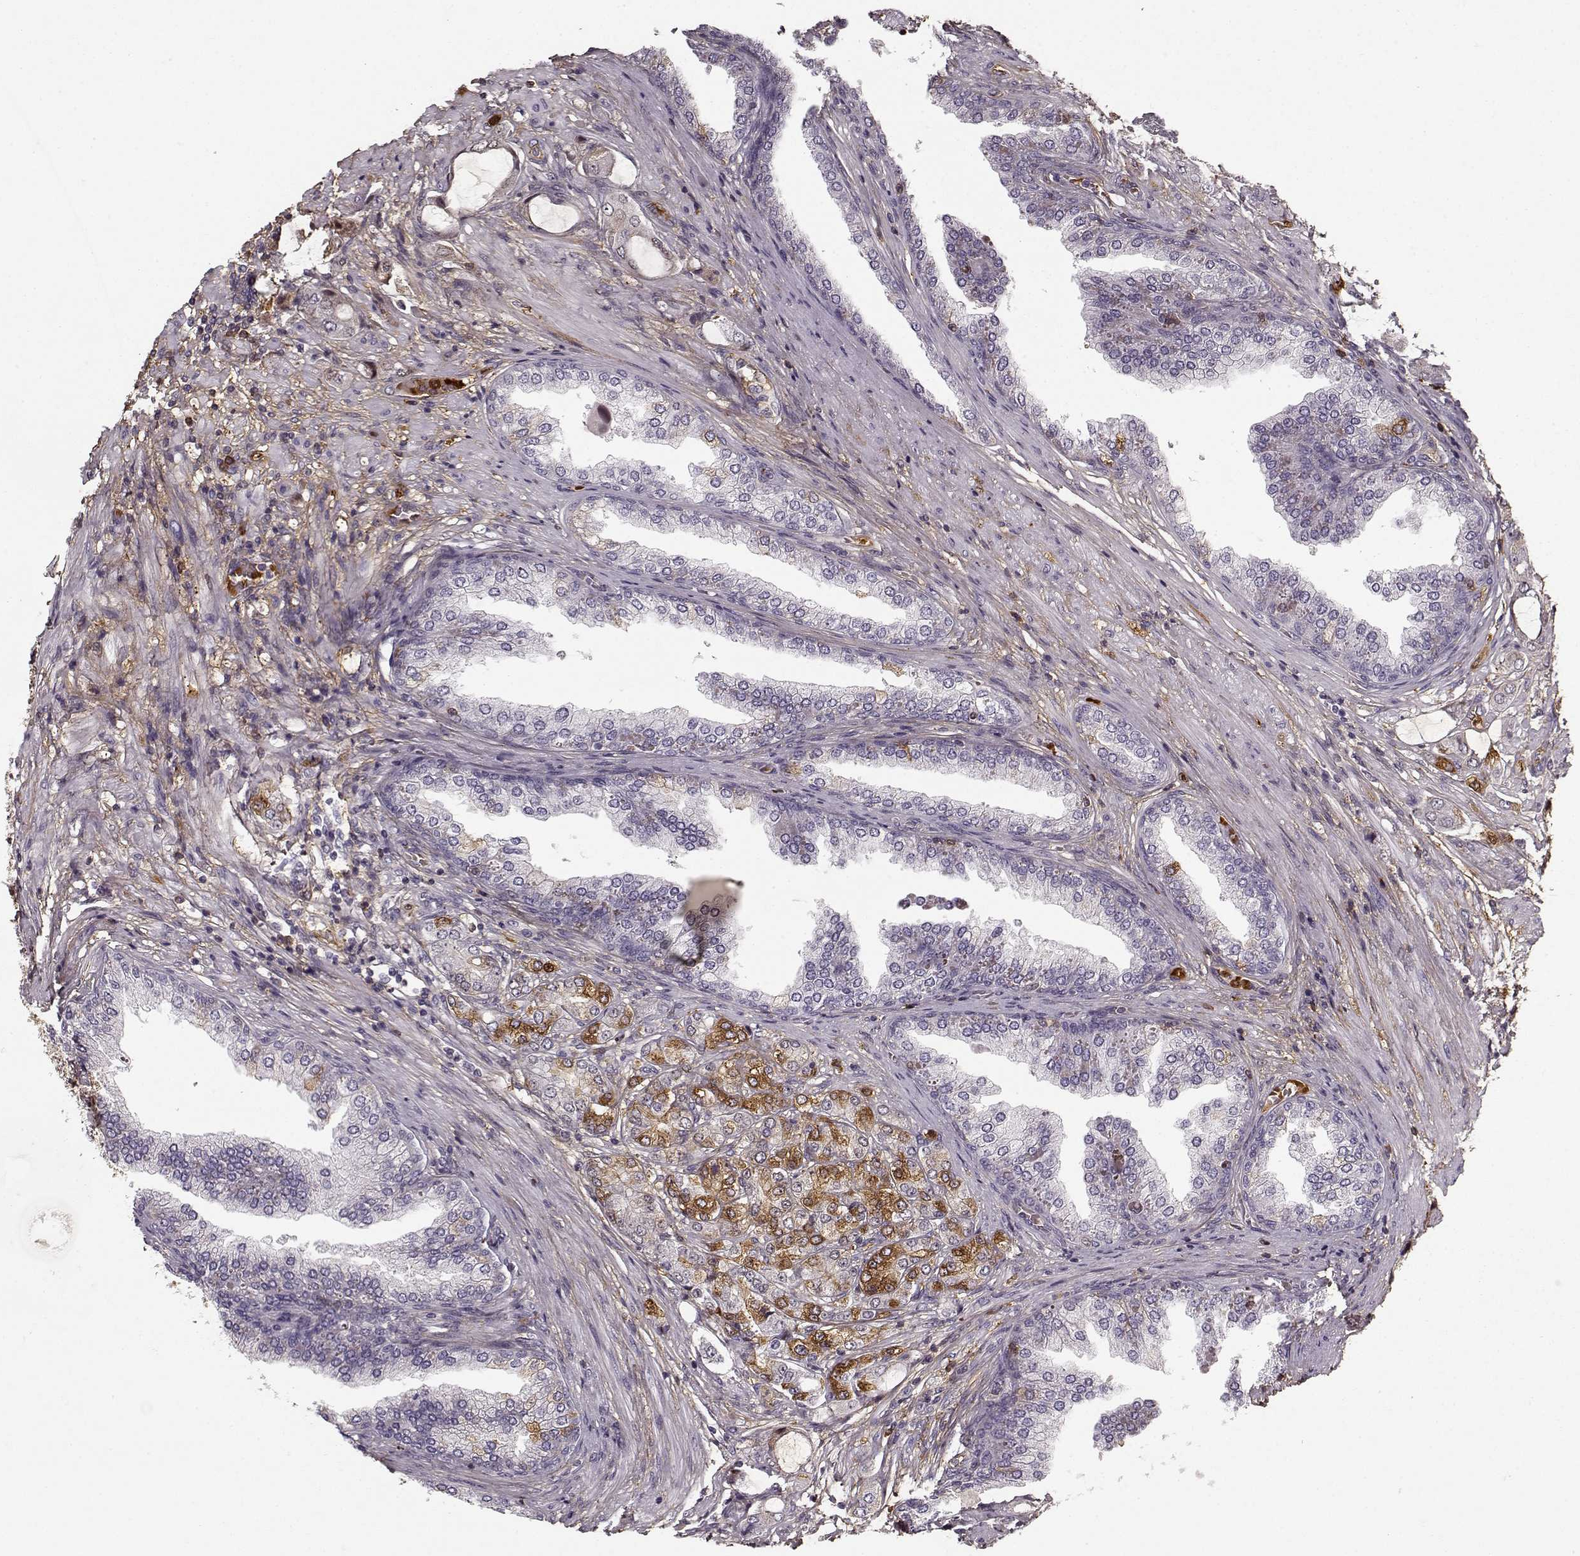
{"staining": {"intensity": "moderate", "quantity": "<25%", "location": "cytoplasmic/membranous"}, "tissue": "prostate cancer", "cell_type": "Tumor cells", "image_type": "cancer", "snomed": [{"axis": "morphology", "description": "Adenocarcinoma, NOS"}, {"axis": "topography", "description": "Prostate"}], "caption": "Protein staining displays moderate cytoplasmic/membranous staining in approximately <25% of tumor cells in prostate cancer (adenocarcinoma). (IHC, brightfield microscopy, high magnification).", "gene": "LUM", "patient": {"sex": "male", "age": 63}}